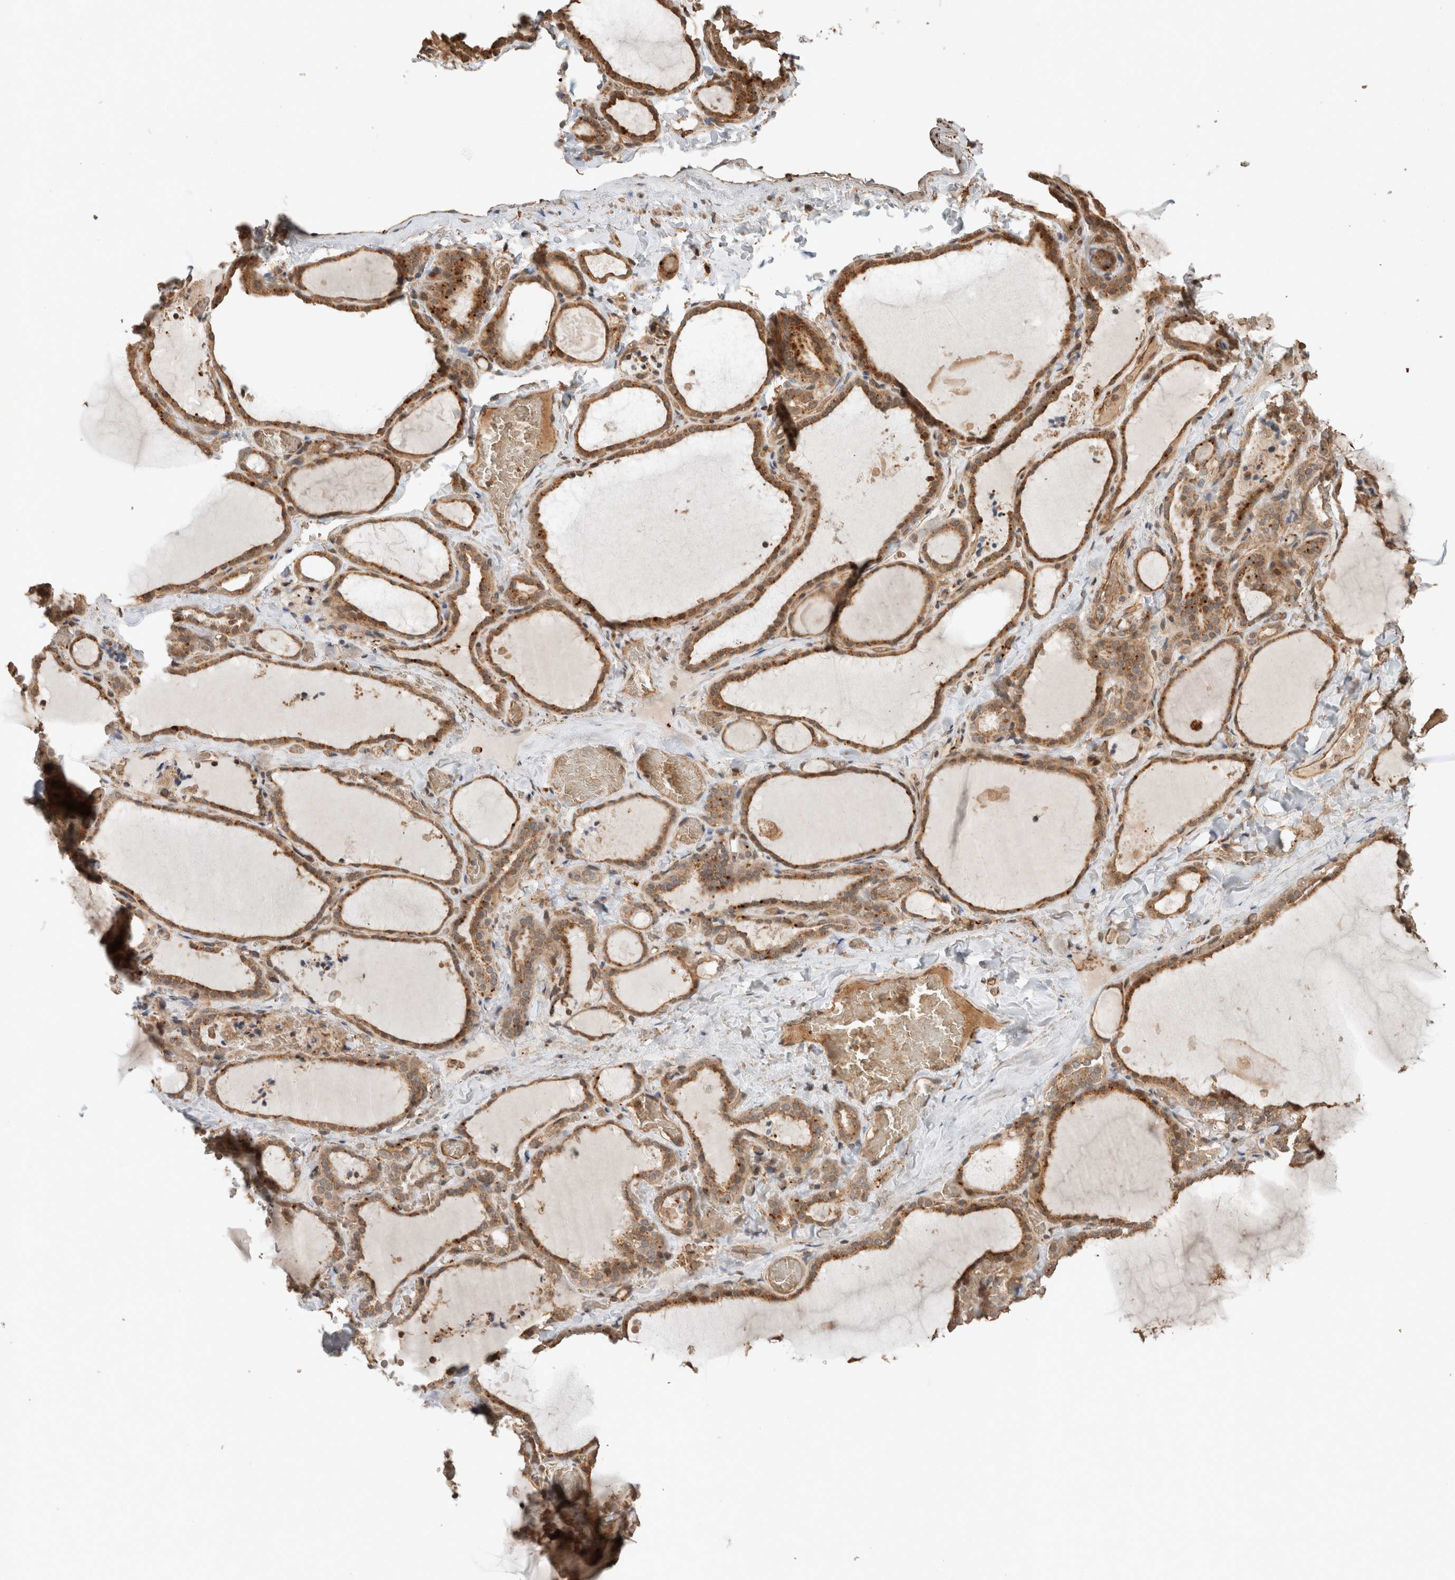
{"staining": {"intensity": "moderate", "quantity": ">75%", "location": "cytoplasmic/membranous"}, "tissue": "thyroid gland", "cell_type": "Glandular cells", "image_type": "normal", "snomed": [{"axis": "morphology", "description": "Normal tissue, NOS"}, {"axis": "topography", "description": "Thyroid gland"}], "caption": "A brown stain shows moderate cytoplasmic/membranous positivity of a protein in glandular cells of normal thyroid gland.", "gene": "OTUD6B", "patient": {"sex": "female", "age": 22}}